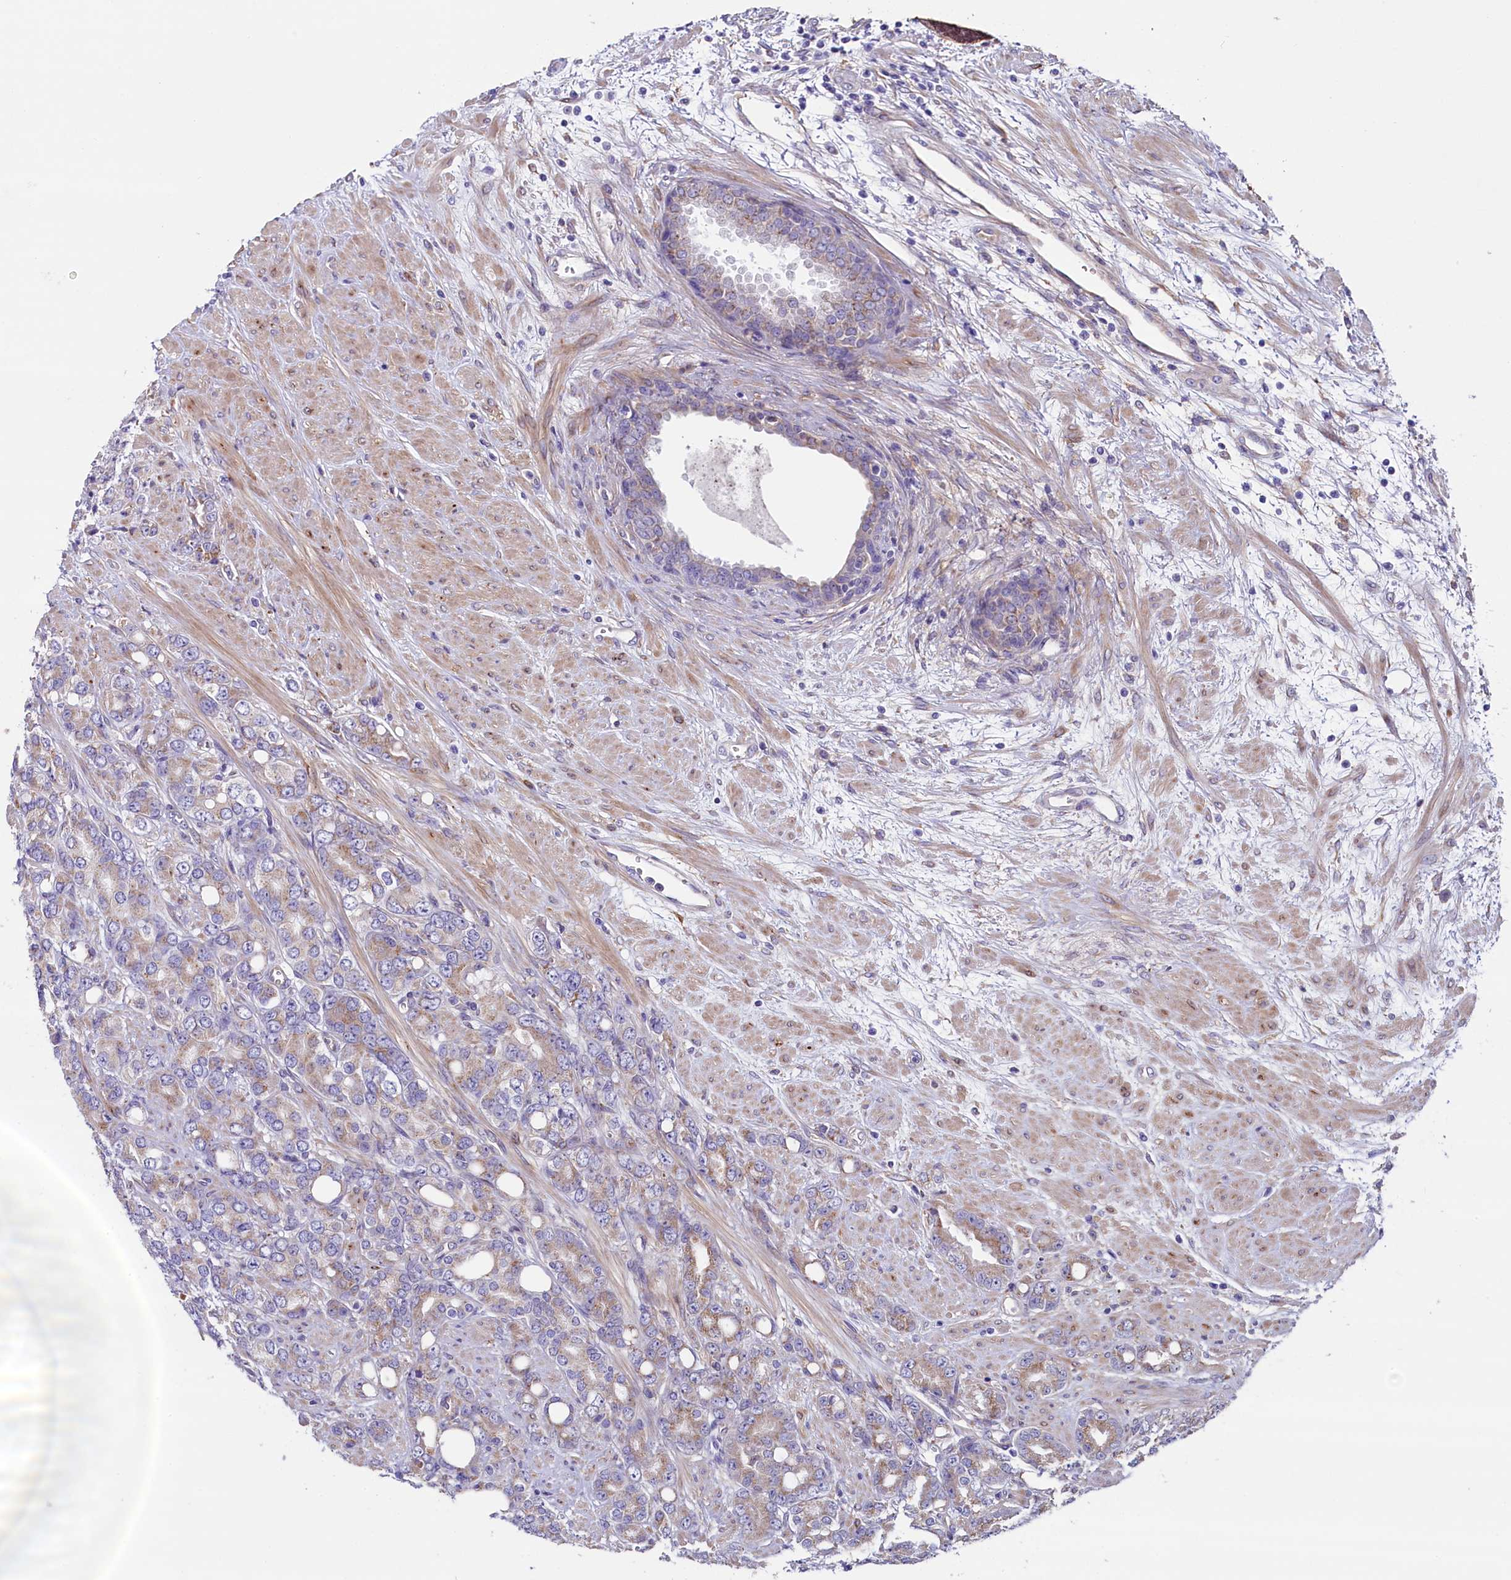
{"staining": {"intensity": "weak", "quantity": "<25%", "location": "cytoplasmic/membranous"}, "tissue": "prostate cancer", "cell_type": "Tumor cells", "image_type": "cancer", "snomed": [{"axis": "morphology", "description": "Adenocarcinoma, High grade"}, {"axis": "topography", "description": "Prostate"}], "caption": "High power microscopy photomicrograph of an immunohistochemistry micrograph of prostate adenocarcinoma (high-grade), revealing no significant positivity in tumor cells.", "gene": "GPR108", "patient": {"sex": "male", "age": 62}}